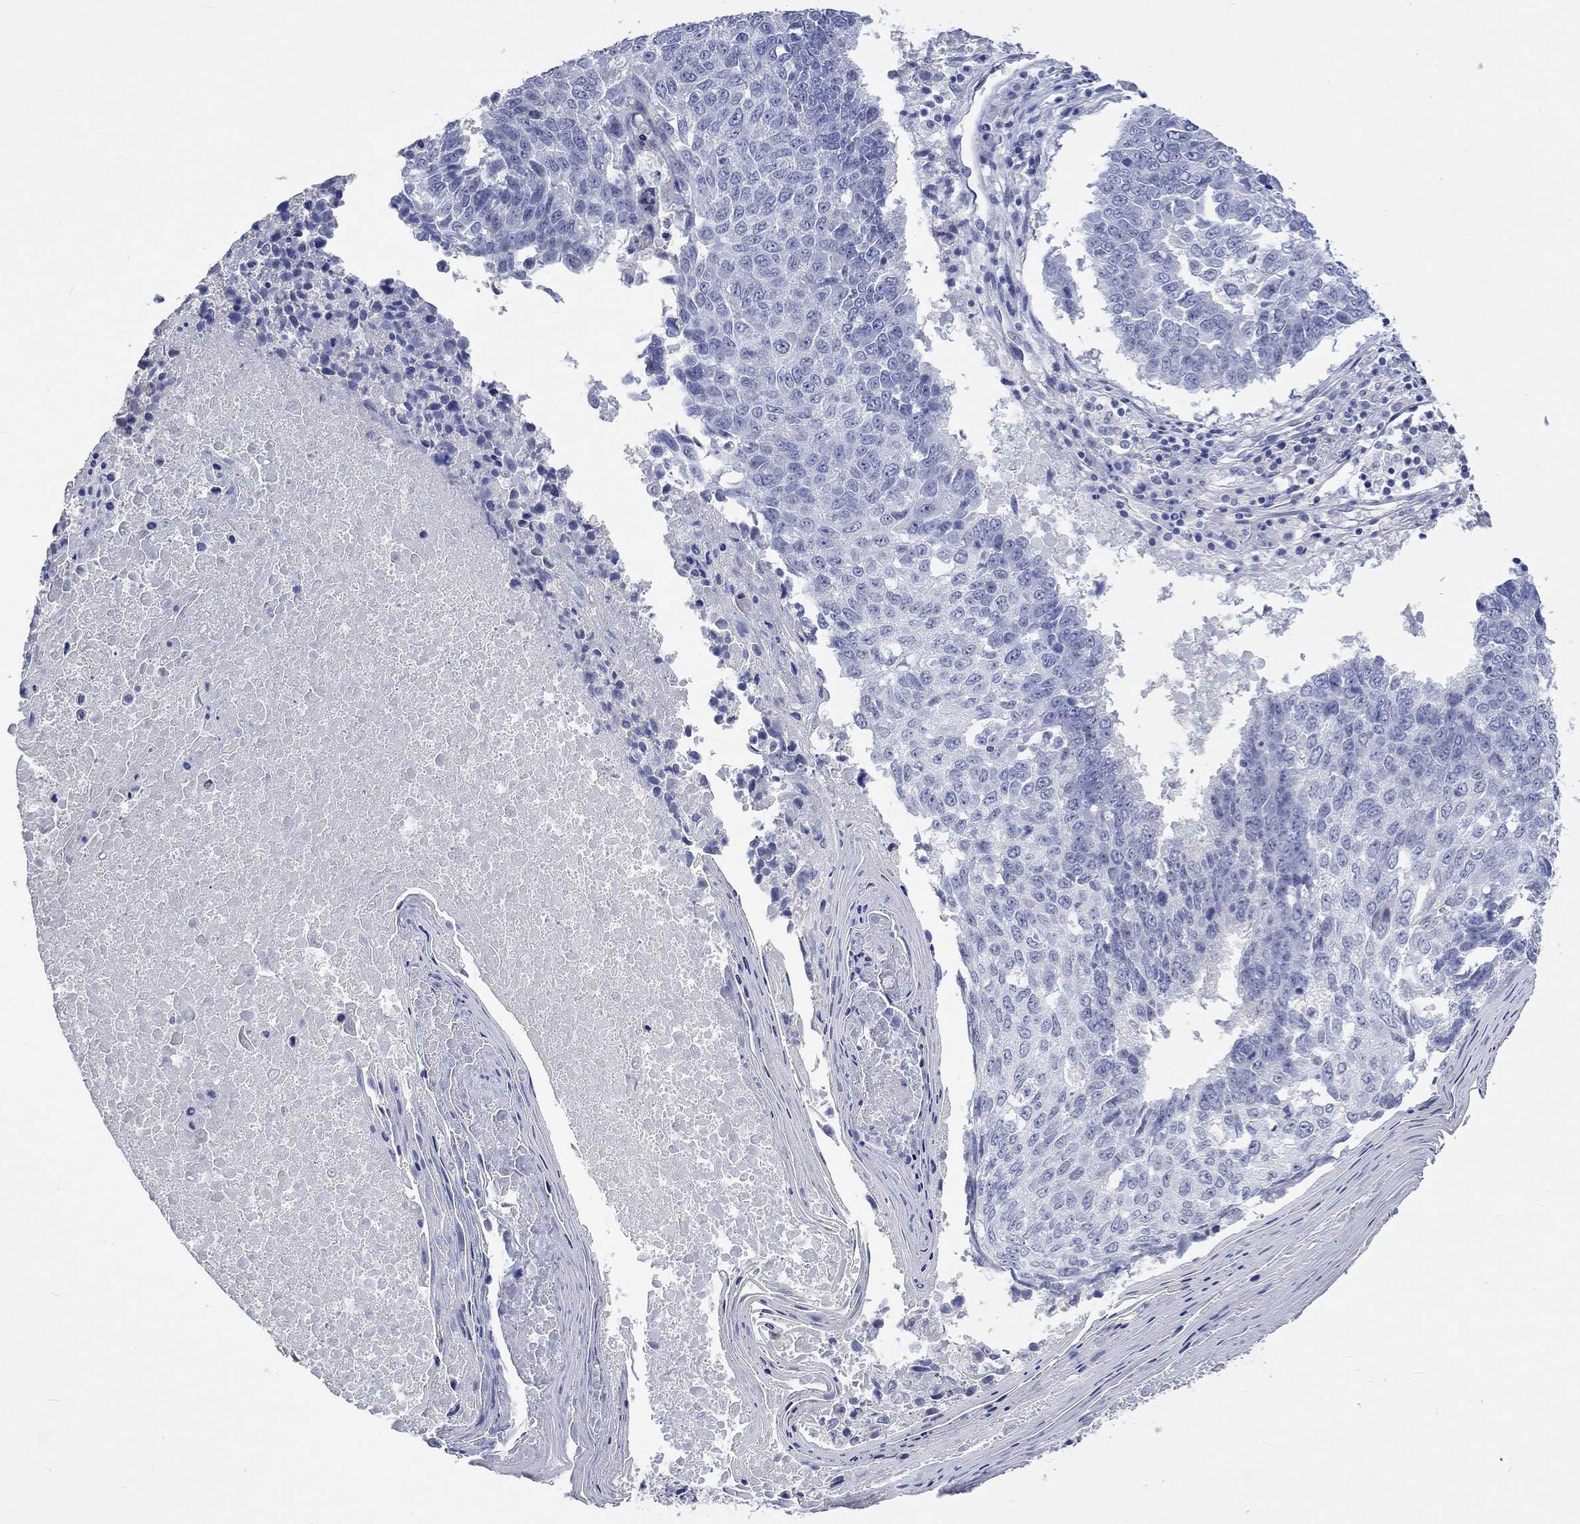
{"staining": {"intensity": "negative", "quantity": "none", "location": "none"}, "tissue": "lung cancer", "cell_type": "Tumor cells", "image_type": "cancer", "snomed": [{"axis": "morphology", "description": "Squamous cell carcinoma, NOS"}, {"axis": "topography", "description": "Lung"}], "caption": "The photomicrograph reveals no significant staining in tumor cells of squamous cell carcinoma (lung).", "gene": "PNMA5", "patient": {"sex": "male", "age": 73}}